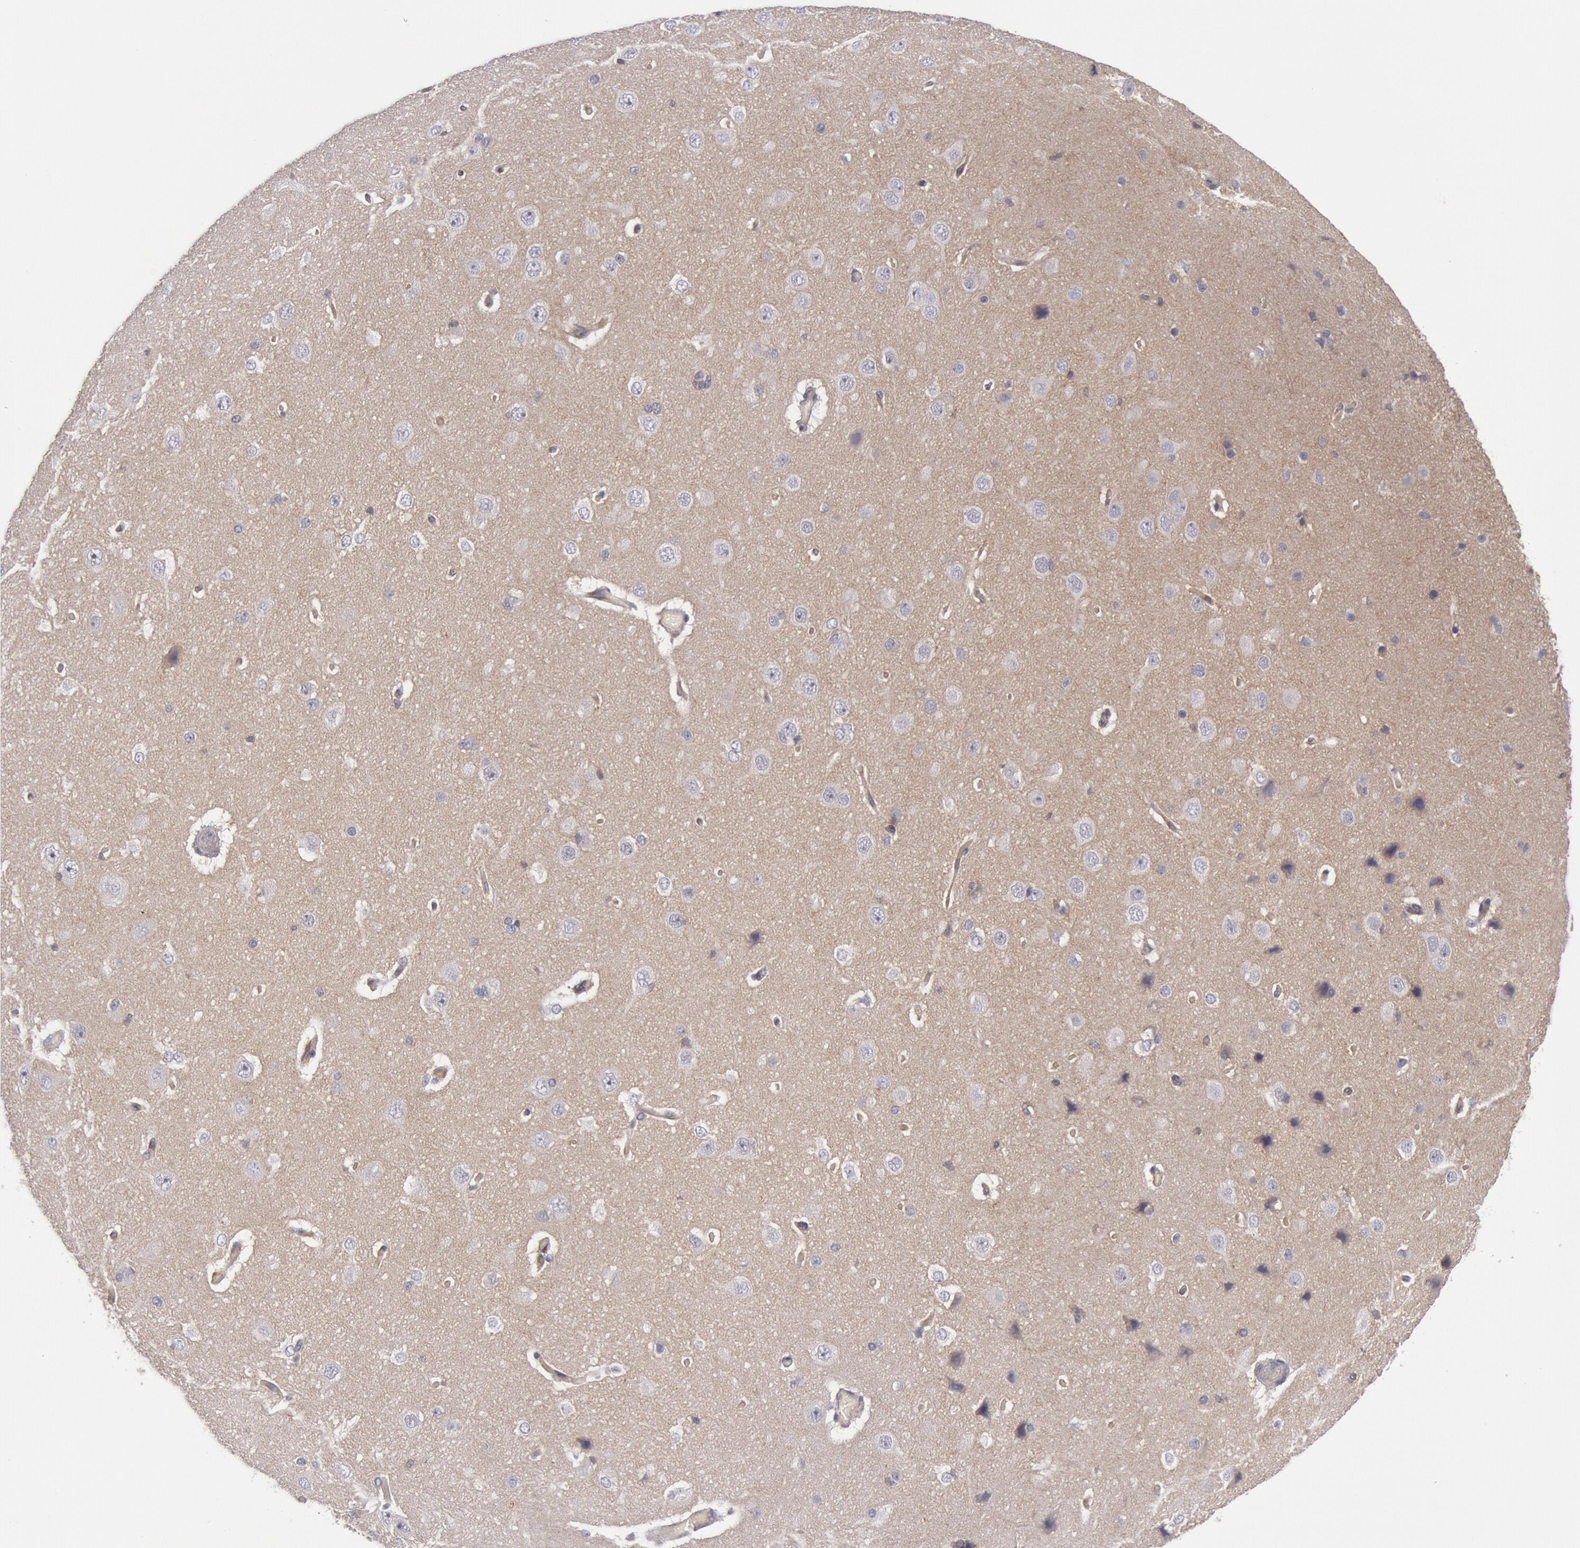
{"staining": {"intensity": "negative", "quantity": "none", "location": "none"}, "tissue": "cerebral cortex", "cell_type": "Endothelial cells", "image_type": "normal", "snomed": [{"axis": "morphology", "description": "Normal tissue, NOS"}, {"axis": "topography", "description": "Cerebral cortex"}], "caption": "This is a micrograph of immunohistochemistry (IHC) staining of unremarkable cerebral cortex, which shows no expression in endothelial cells.", "gene": "STX4", "patient": {"sex": "female", "age": 45}}